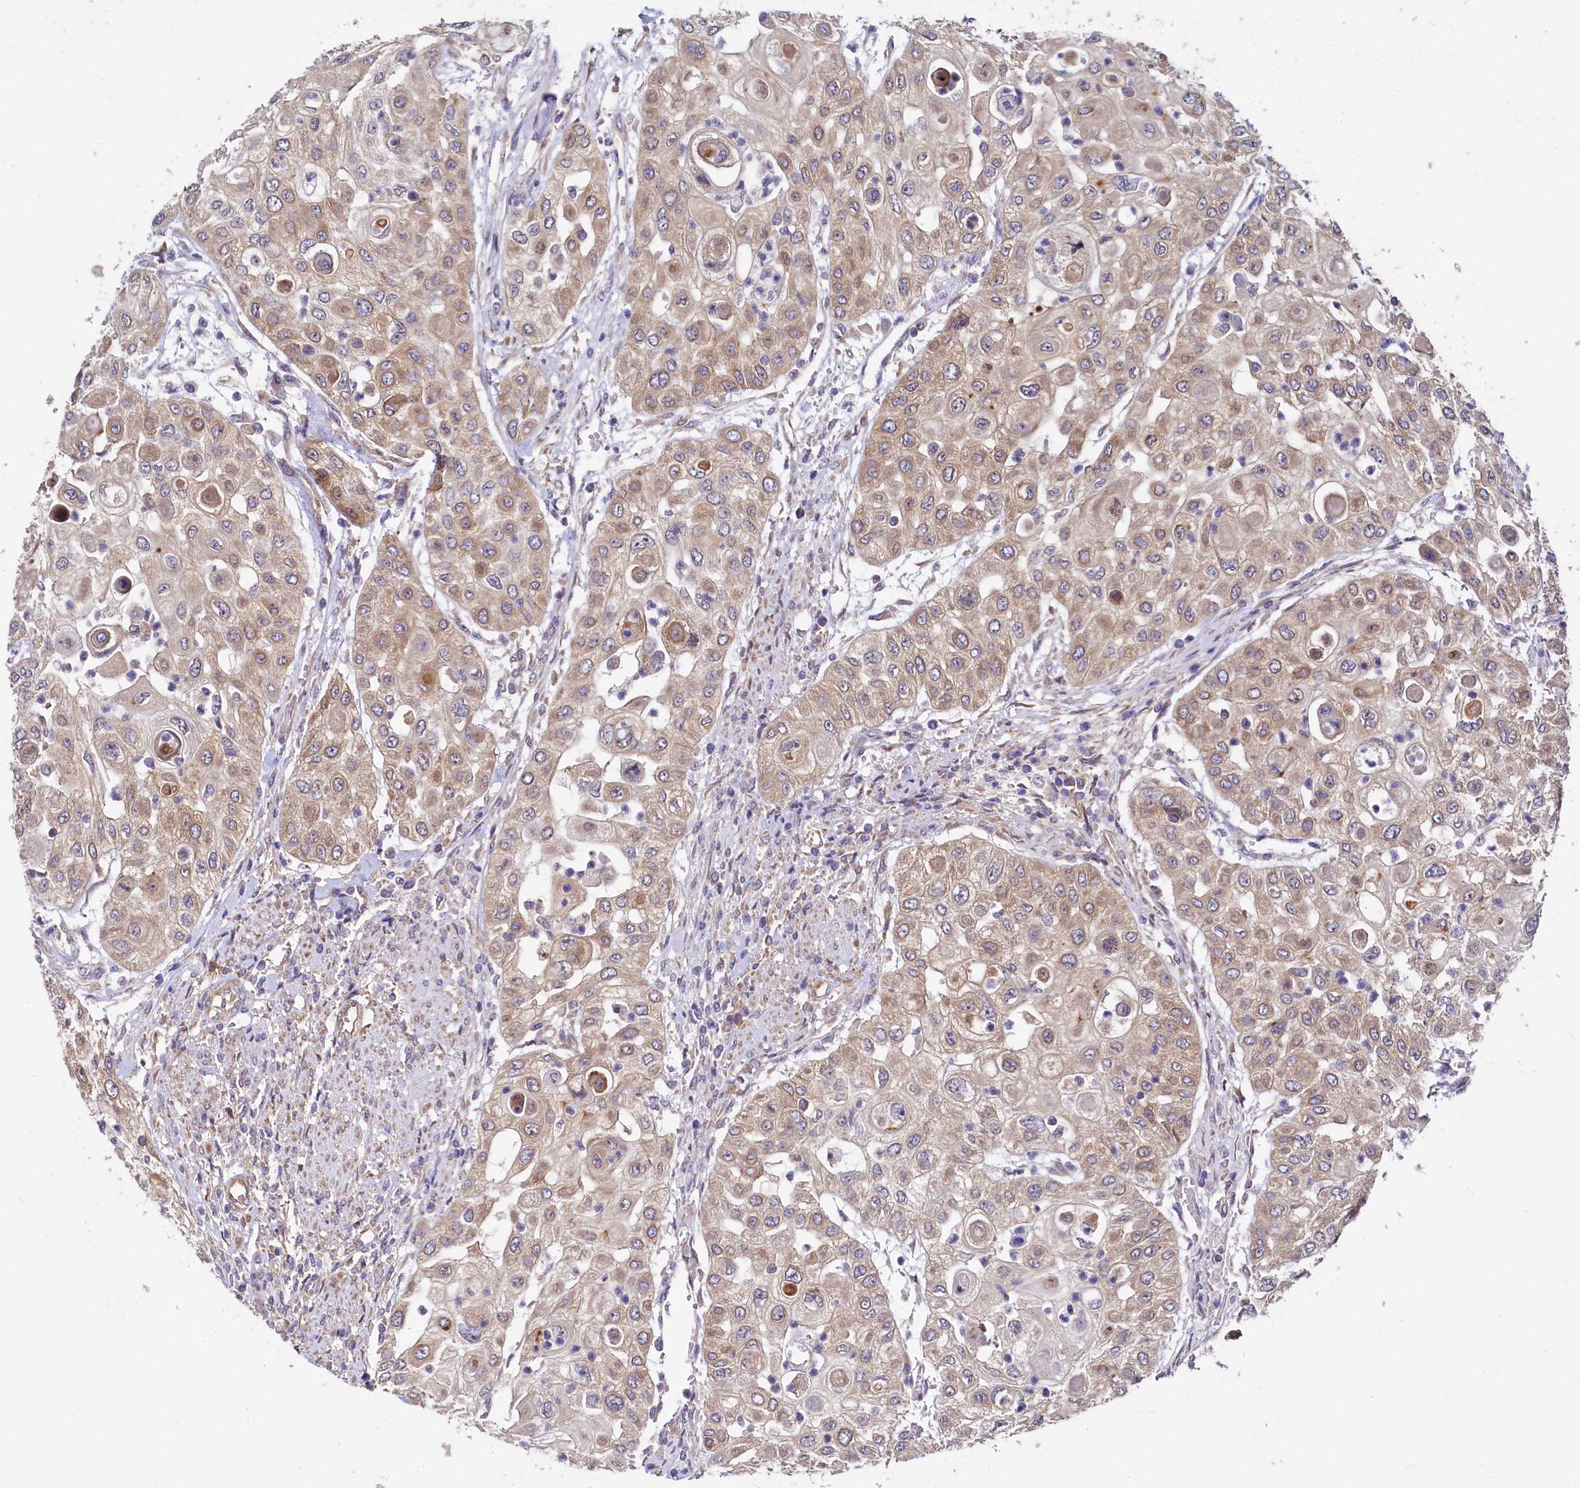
{"staining": {"intensity": "moderate", "quantity": ">75%", "location": "cytoplasmic/membranous"}, "tissue": "urothelial cancer", "cell_type": "Tumor cells", "image_type": "cancer", "snomed": [{"axis": "morphology", "description": "Urothelial carcinoma, High grade"}, {"axis": "topography", "description": "Urinary bladder"}], "caption": "The immunohistochemical stain labels moderate cytoplasmic/membranous positivity in tumor cells of urothelial cancer tissue.", "gene": "EIF2B2", "patient": {"sex": "female", "age": 79}}